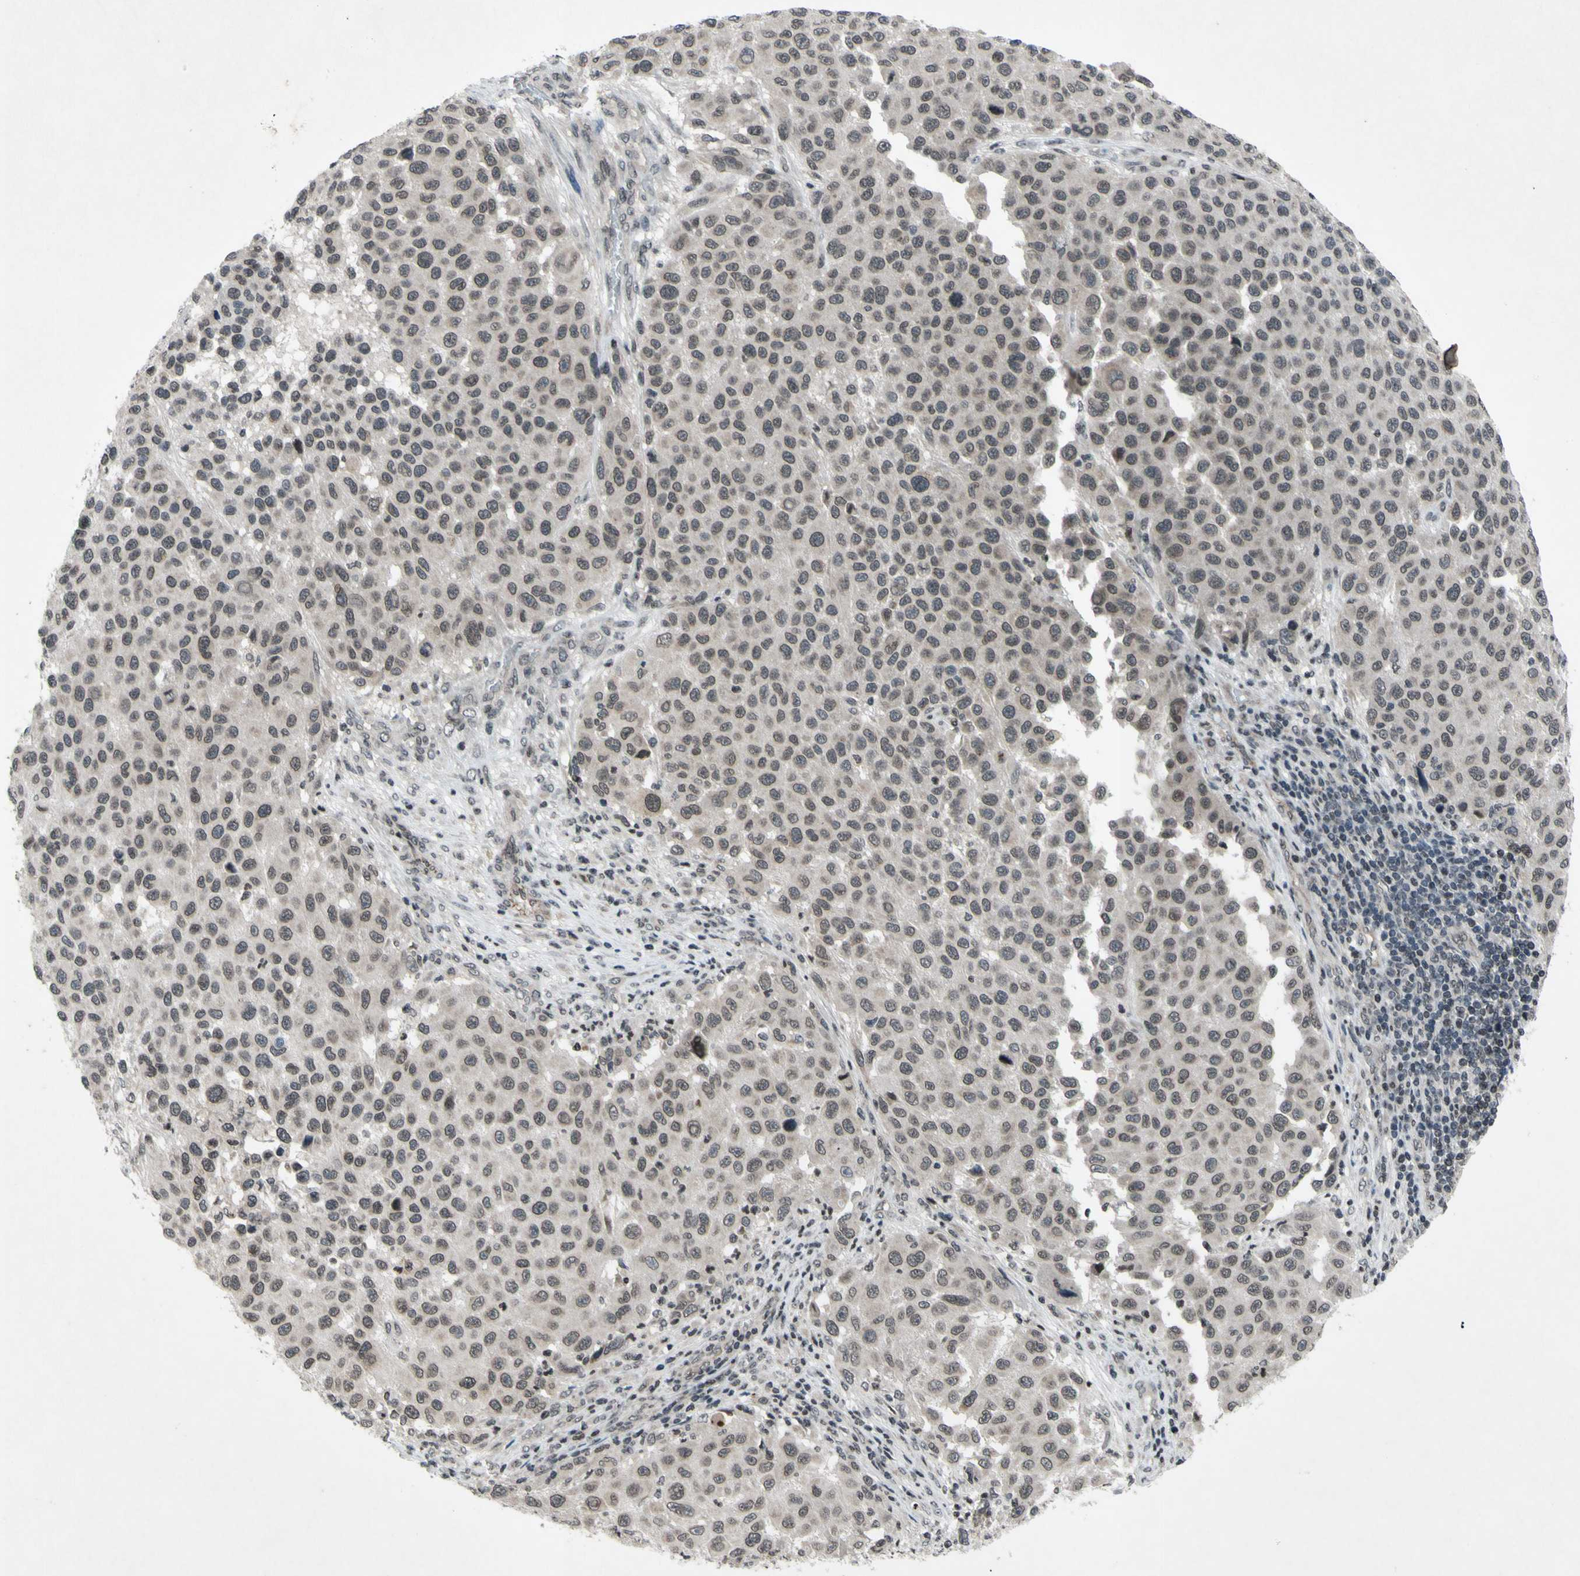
{"staining": {"intensity": "weak", "quantity": "25%-75%", "location": "nuclear"}, "tissue": "melanoma", "cell_type": "Tumor cells", "image_type": "cancer", "snomed": [{"axis": "morphology", "description": "Malignant melanoma, Metastatic site"}, {"axis": "topography", "description": "Lymph node"}], "caption": "Tumor cells display low levels of weak nuclear expression in approximately 25%-75% of cells in human malignant melanoma (metastatic site).", "gene": "XPO1", "patient": {"sex": "male", "age": 61}}